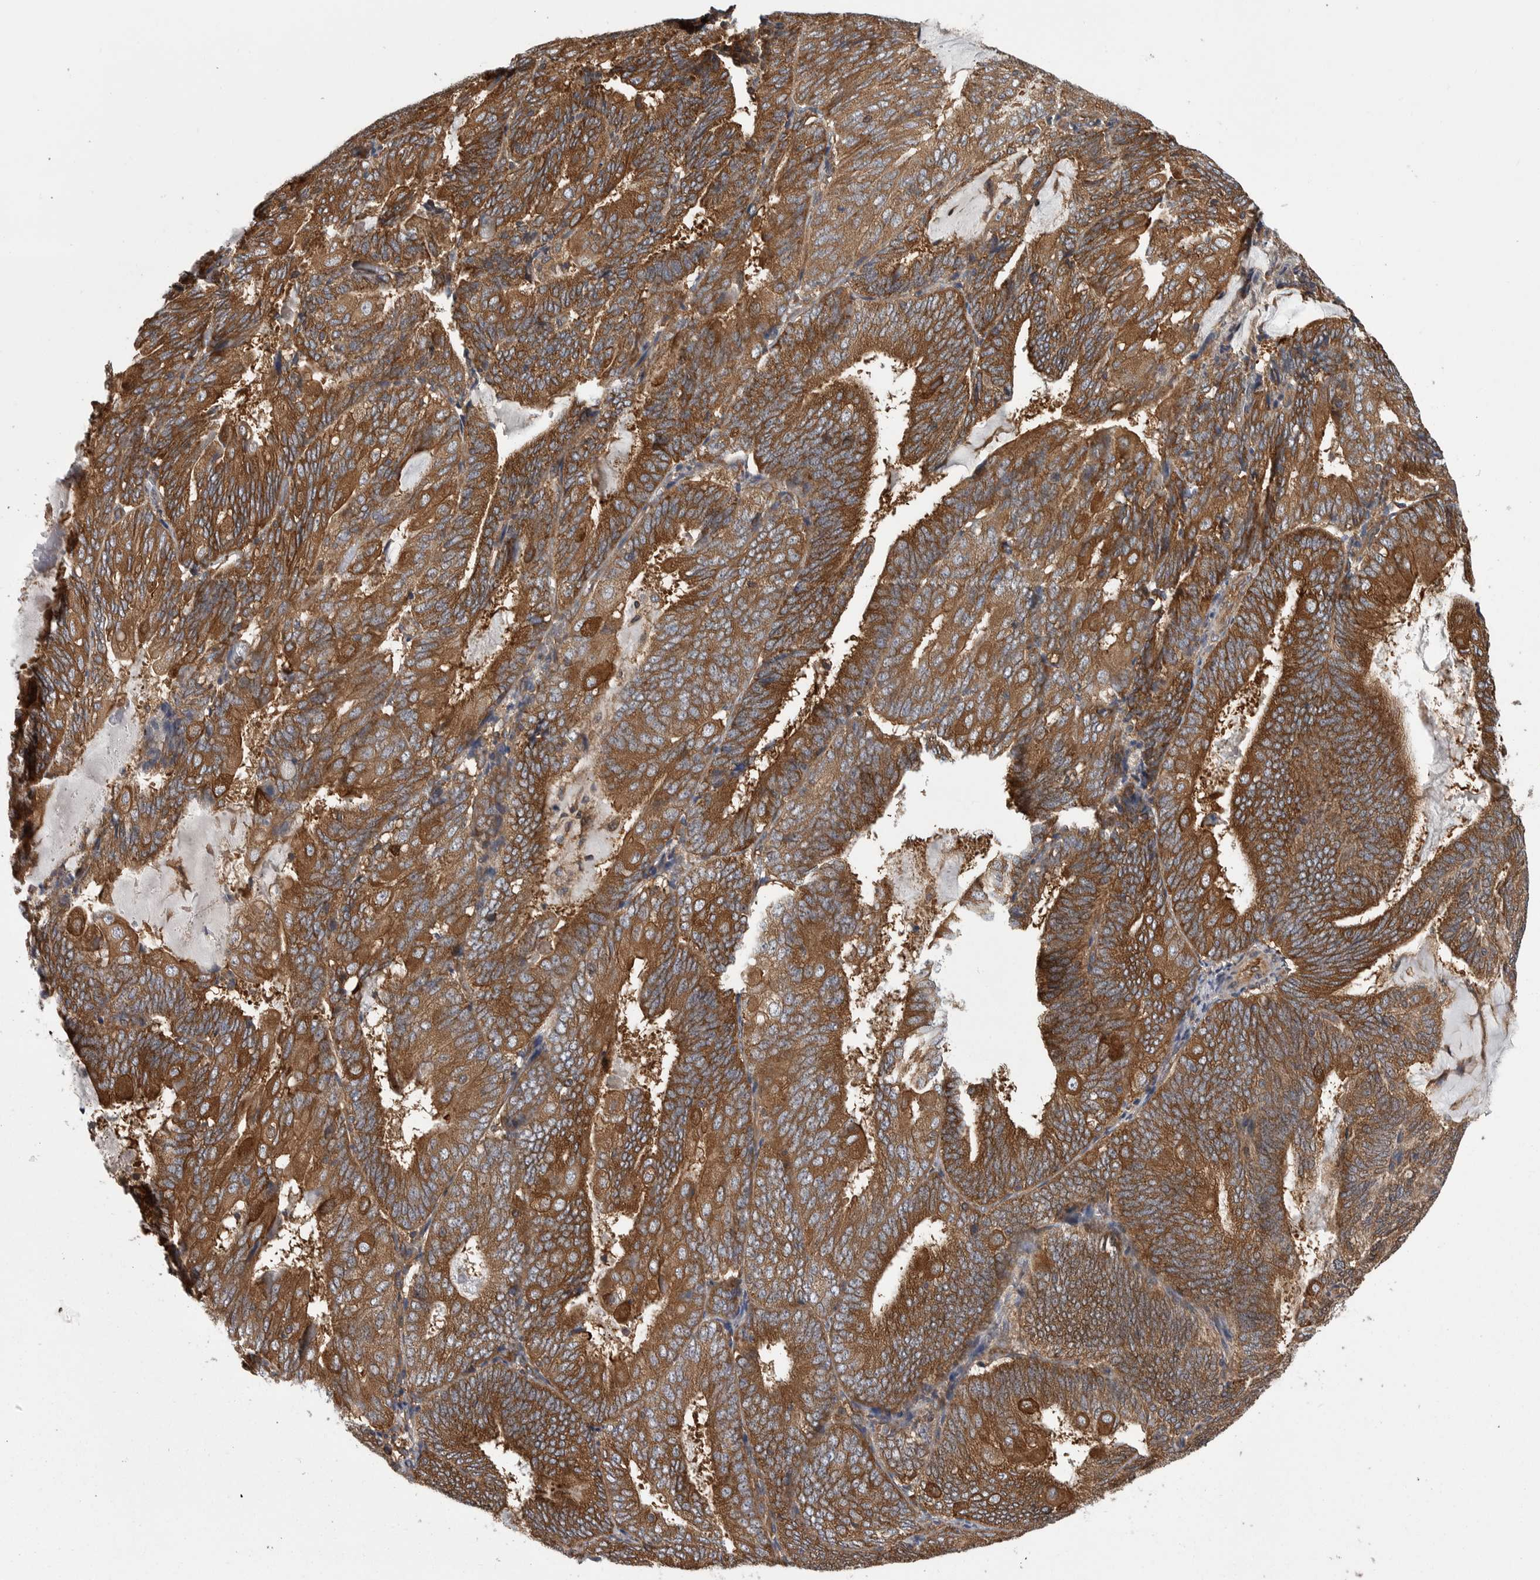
{"staining": {"intensity": "strong", "quantity": ">75%", "location": "cytoplasmic/membranous"}, "tissue": "endometrial cancer", "cell_type": "Tumor cells", "image_type": "cancer", "snomed": [{"axis": "morphology", "description": "Adenocarcinoma, NOS"}, {"axis": "topography", "description": "Endometrium"}], "caption": "This is a histology image of immunohistochemistry (IHC) staining of adenocarcinoma (endometrial), which shows strong expression in the cytoplasmic/membranous of tumor cells.", "gene": "OXR1", "patient": {"sex": "female", "age": 81}}